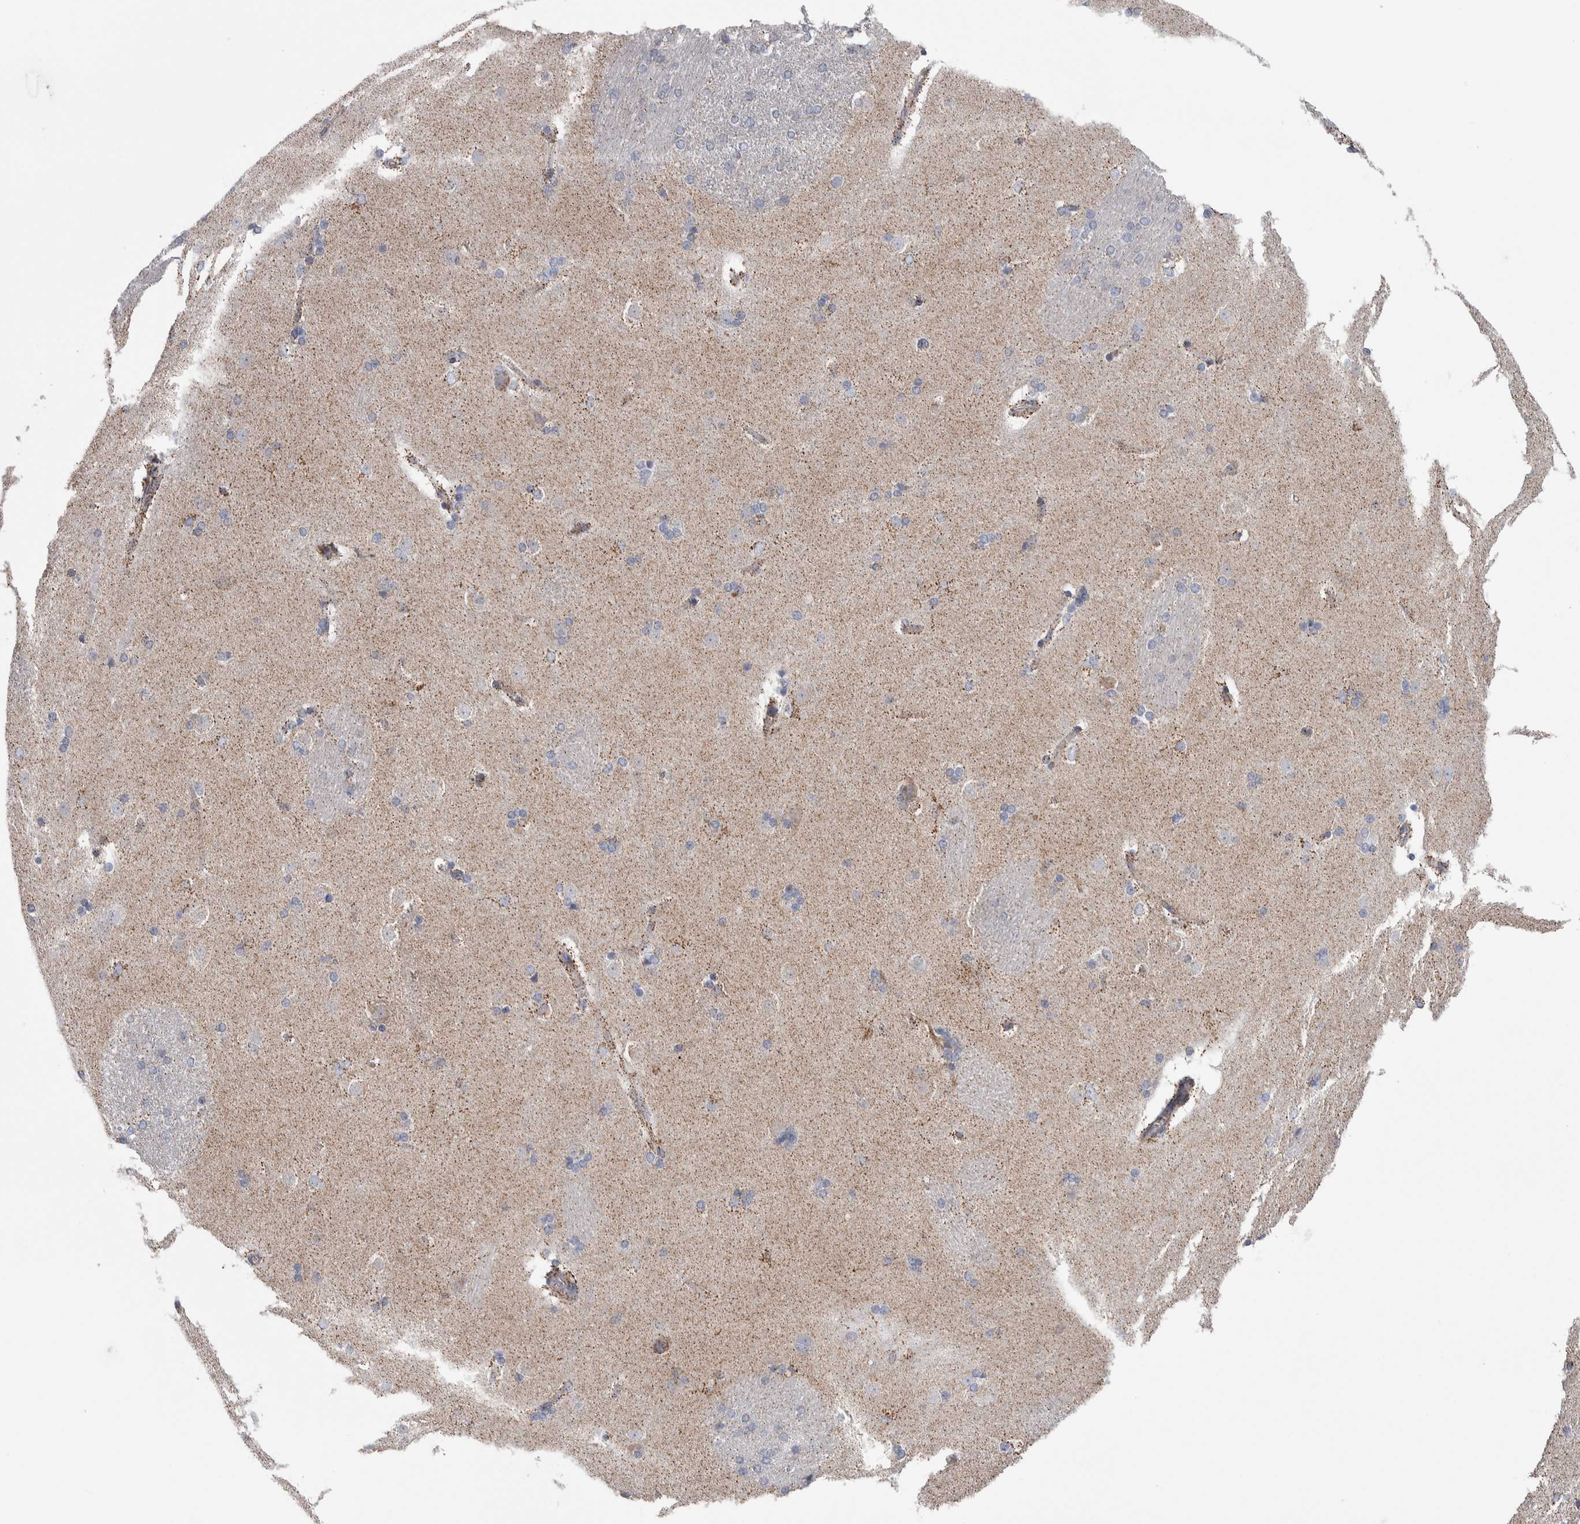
{"staining": {"intensity": "weak", "quantity": "25%-75%", "location": "cytoplasmic/membranous"}, "tissue": "caudate", "cell_type": "Glial cells", "image_type": "normal", "snomed": [{"axis": "morphology", "description": "Normal tissue, NOS"}, {"axis": "topography", "description": "Lateral ventricle wall"}], "caption": "Immunohistochemistry photomicrograph of normal caudate: human caudate stained using immunohistochemistry (IHC) demonstrates low levels of weak protein expression localized specifically in the cytoplasmic/membranous of glial cells, appearing as a cytoplasmic/membranous brown color.", "gene": "ETFA", "patient": {"sex": "female", "age": 19}}